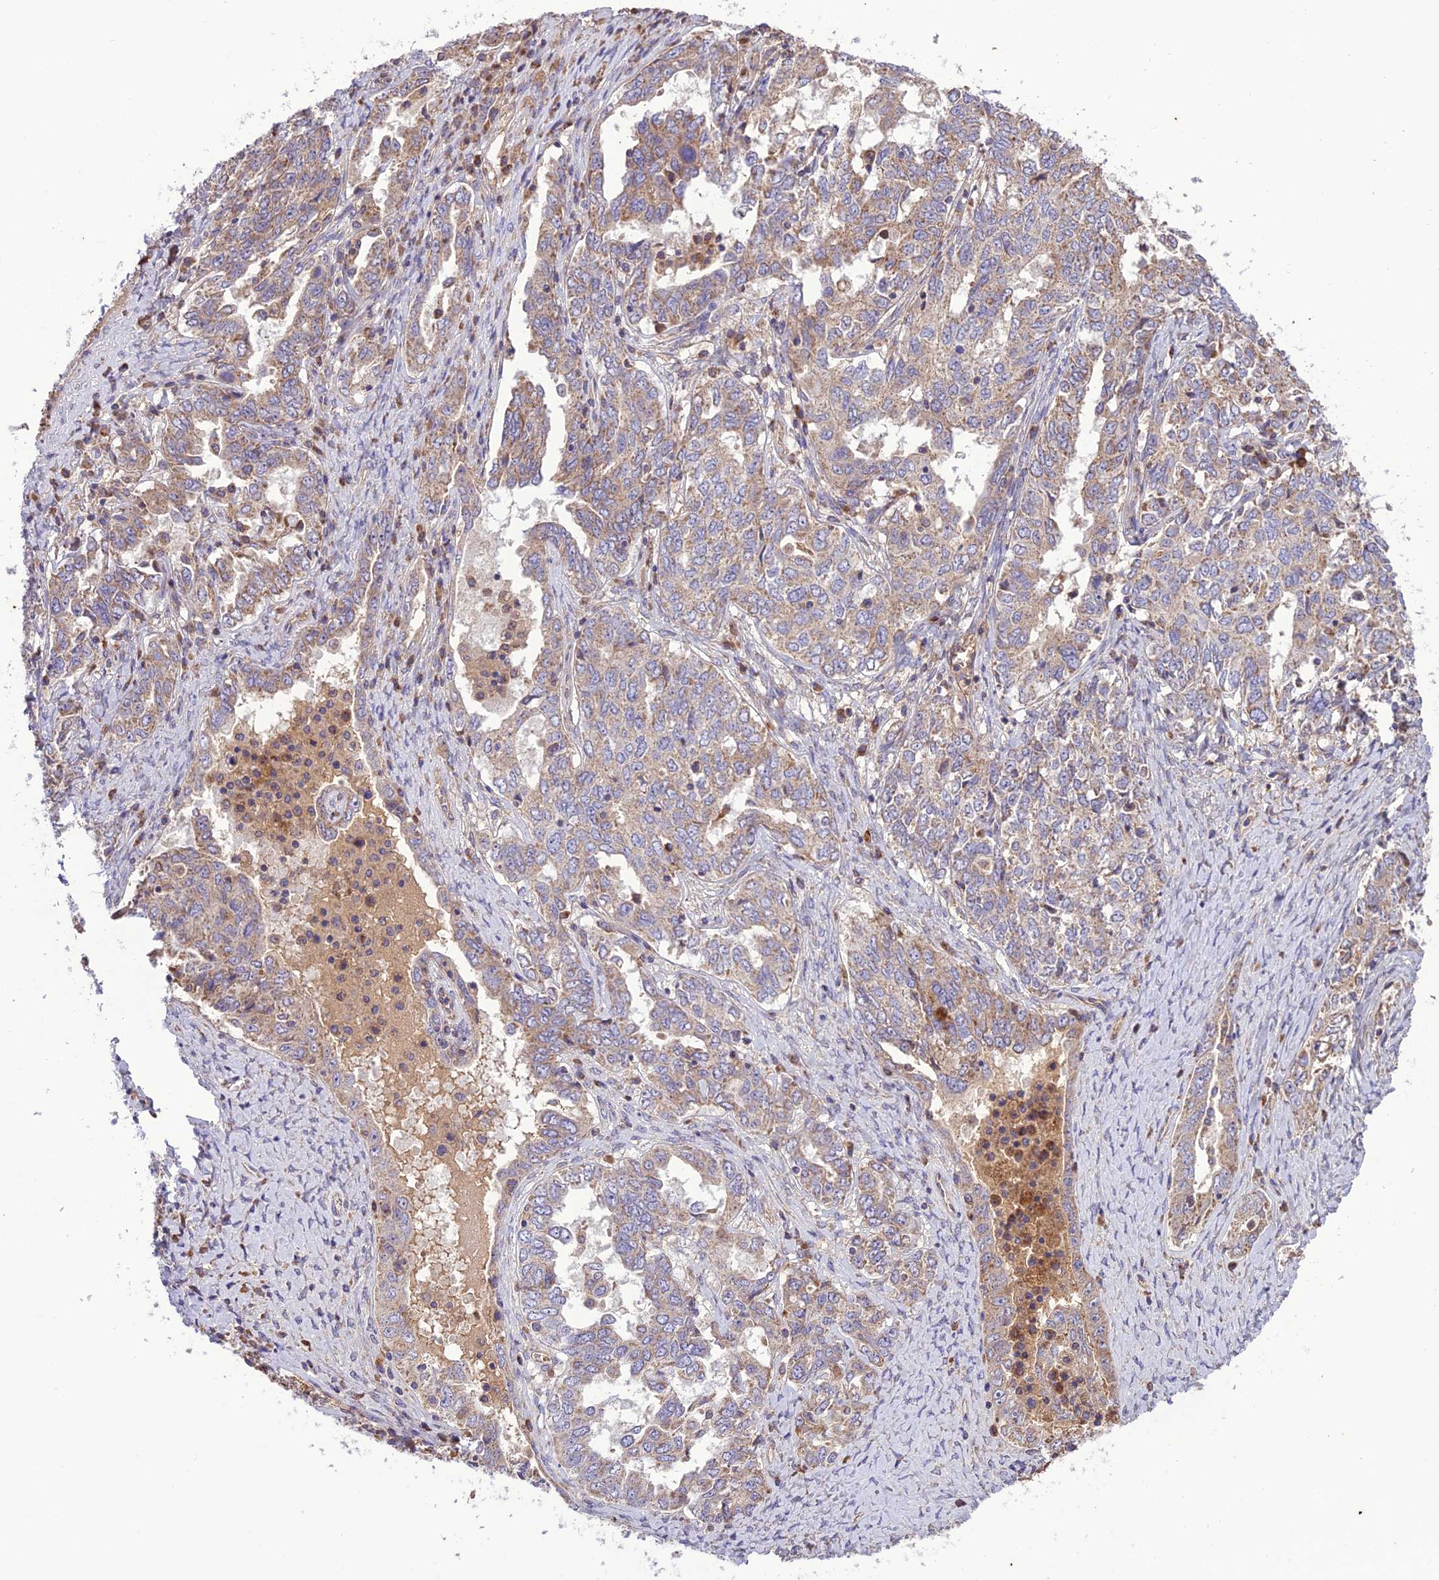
{"staining": {"intensity": "moderate", "quantity": "<25%", "location": "cytoplasmic/membranous"}, "tissue": "ovarian cancer", "cell_type": "Tumor cells", "image_type": "cancer", "snomed": [{"axis": "morphology", "description": "Carcinoma, endometroid"}, {"axis": "topography", "description": "Ovary"}], "caption": "Ovarian endometroid carcinoma tissue demonstrates moderate cytoplasmic/membranous expression in approximately <25% of tumor cells (brown staining indicates protein expression, while blue staining denotes nuclei).", "gene": "NDUFAF1", "patient": {"sex": "female", "age": 62}}